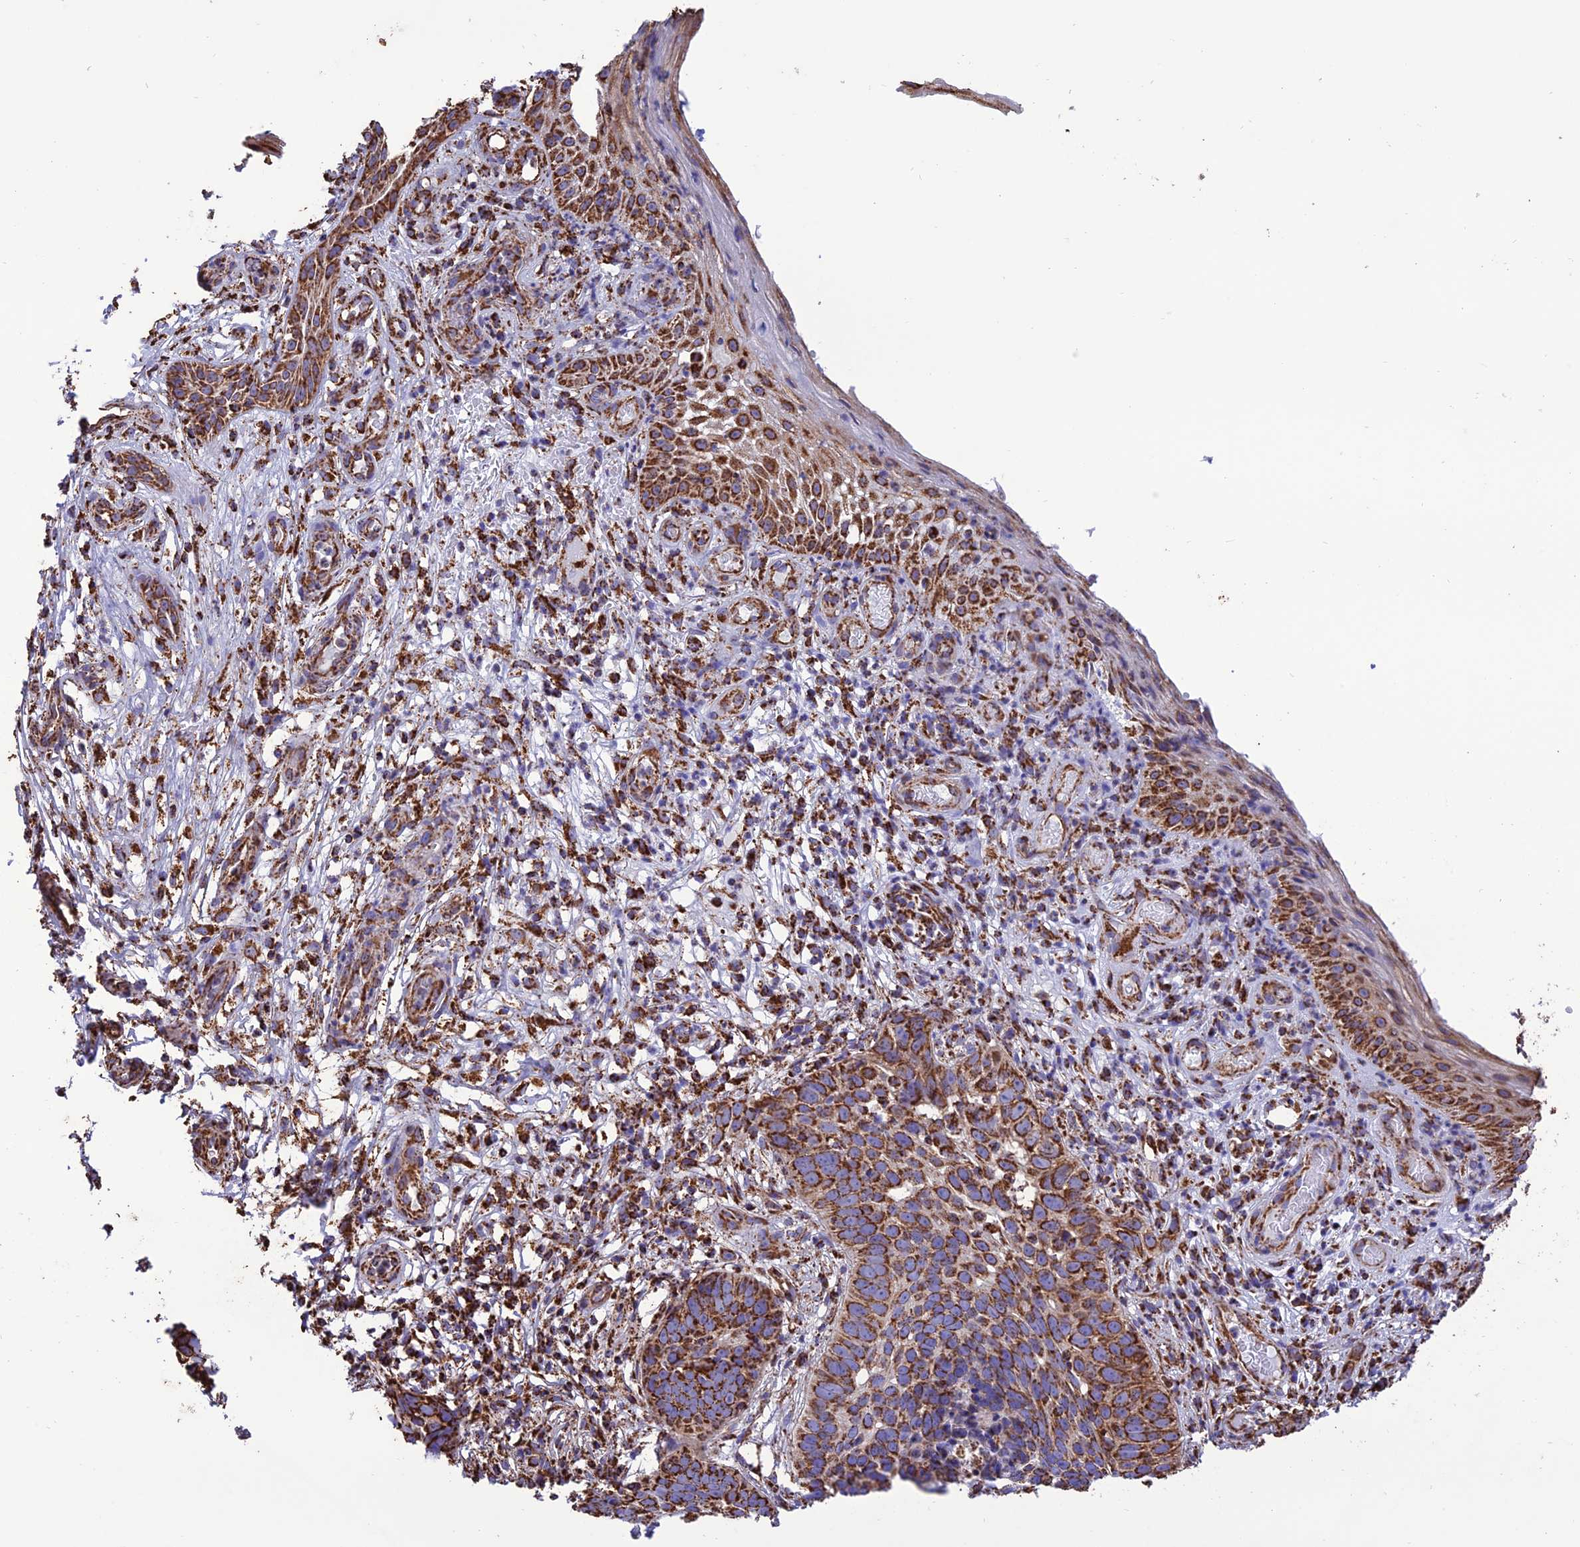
{"staining": {"intensity": "strong", "quantity": ">75%", "location": "cytoplasmic/membranous"}, "tissue": "skin cancer", "cell_type": "Tumor cells", "image_type": "cancer", "snomed": [{"axis": "morphology", "description": "Basal cell carcinoma"}, {"axis": "topography", "description": "Skin"}], "caption": "Skin basal cell carcinoma tissue displays strong cytoplasmic/membranous positivity in approximately >75% of tumor cells The staining was performed using DAB (3,3'-diaminobenzidine), with brown indicating positive protein expression. Nuclei are stained blue with hematoxylin.", "gene": "NDUFAF1", "patient": {"sex": "male", "age": 89}}